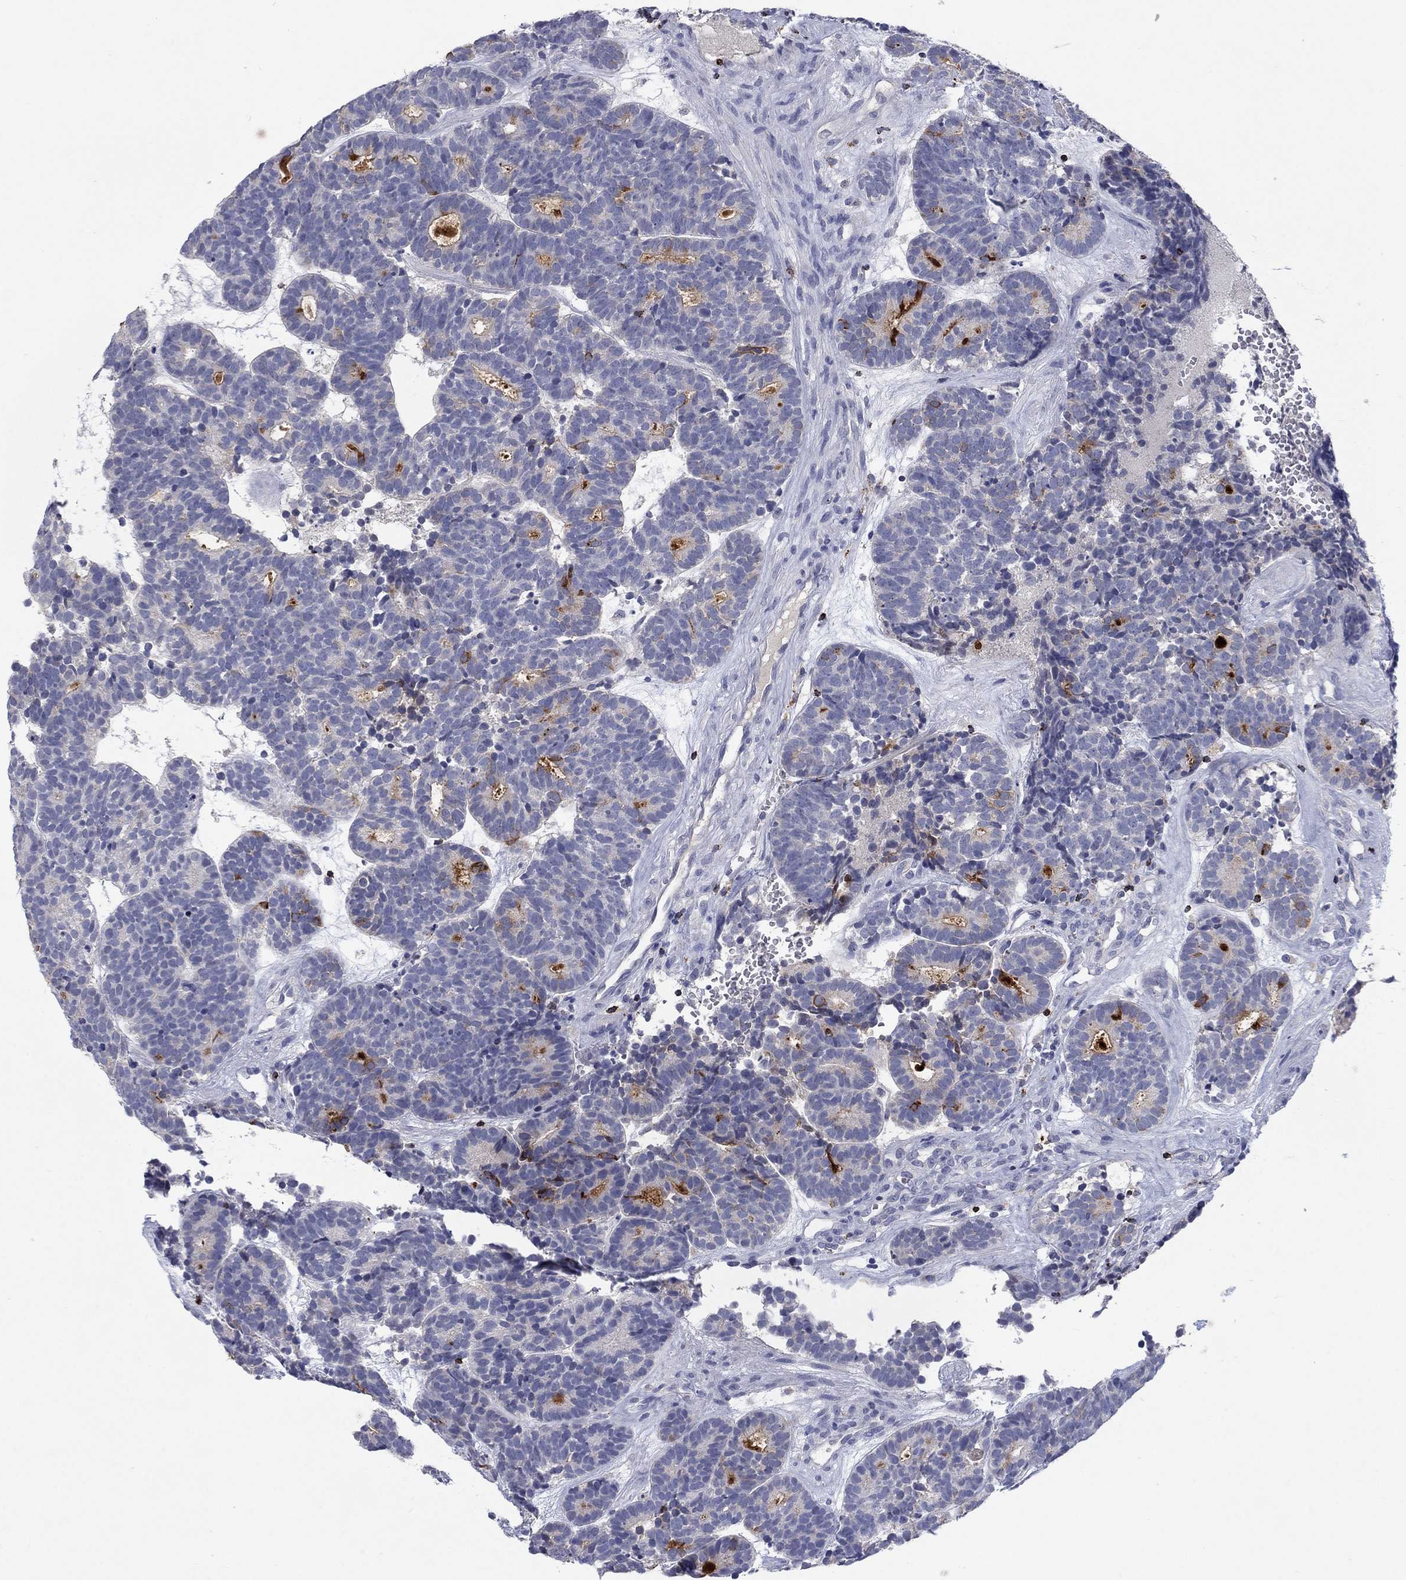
{"staining": {"intensity": "negative", "quantity": "none", "location": "none"}, "tissue": "head and neck cancer", "cell_type": "Tumor cells", "image_type": "cancer", "snomed": [{"axis": "morphology", "description": "Adenocarcinoma, NOS"}, {"axis": "topography", "description": "Head-Neck"}], "caption": "Head and neck adenocarcinoma stained for a protein using immunohistochemistry (IHC) displays no positivity tumor cells.", "gene": "GZMA", "patient": {"sex": "female", "age": 81}}